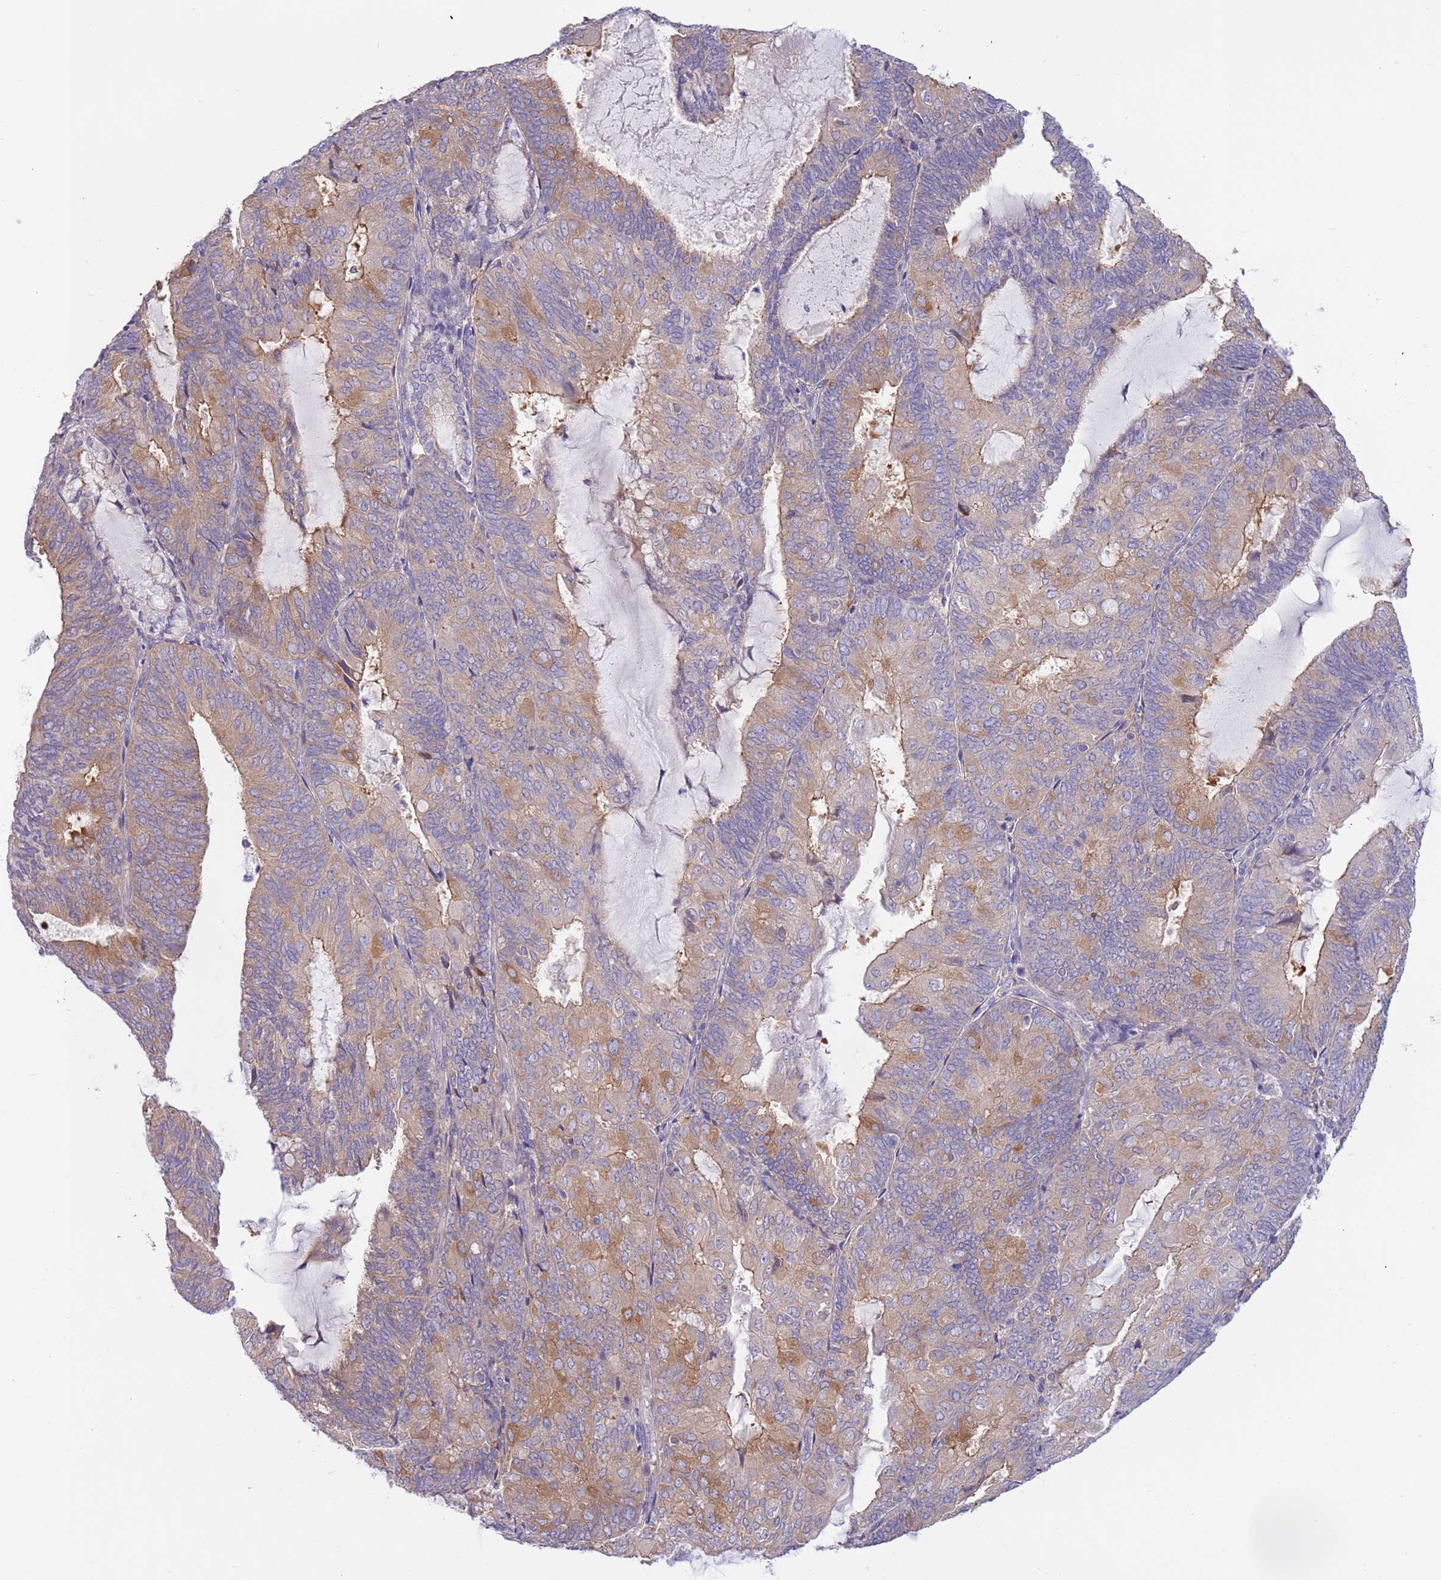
{"staining": {"intensity": "moderate", "quantity": "25%-75%", "location": "cytoplasmic/membranous"}, "tissue": "endometrial cancer", "cell_type": "Tumor cells", "image_type": "cancer", "snomed": [{"axis": "morphology", "description": "Adenocarcinoma, NOS"}, {"axis": "topography", "description": "Endometrium"}], "caption": "Immunohistochemistry (IHC) histopathology image of neoplastic tissue: adenocarcinoma (endometrial) stained using immunohistochemistry exhibits medium levels of moderate protein expression localized specifically in the cytoplasmic/membranous of tumor cells, appearing as a cytoplasmic/membranous brown color.", "gene": "STIP1", "patient": {"sex": "female", "age": 81}}